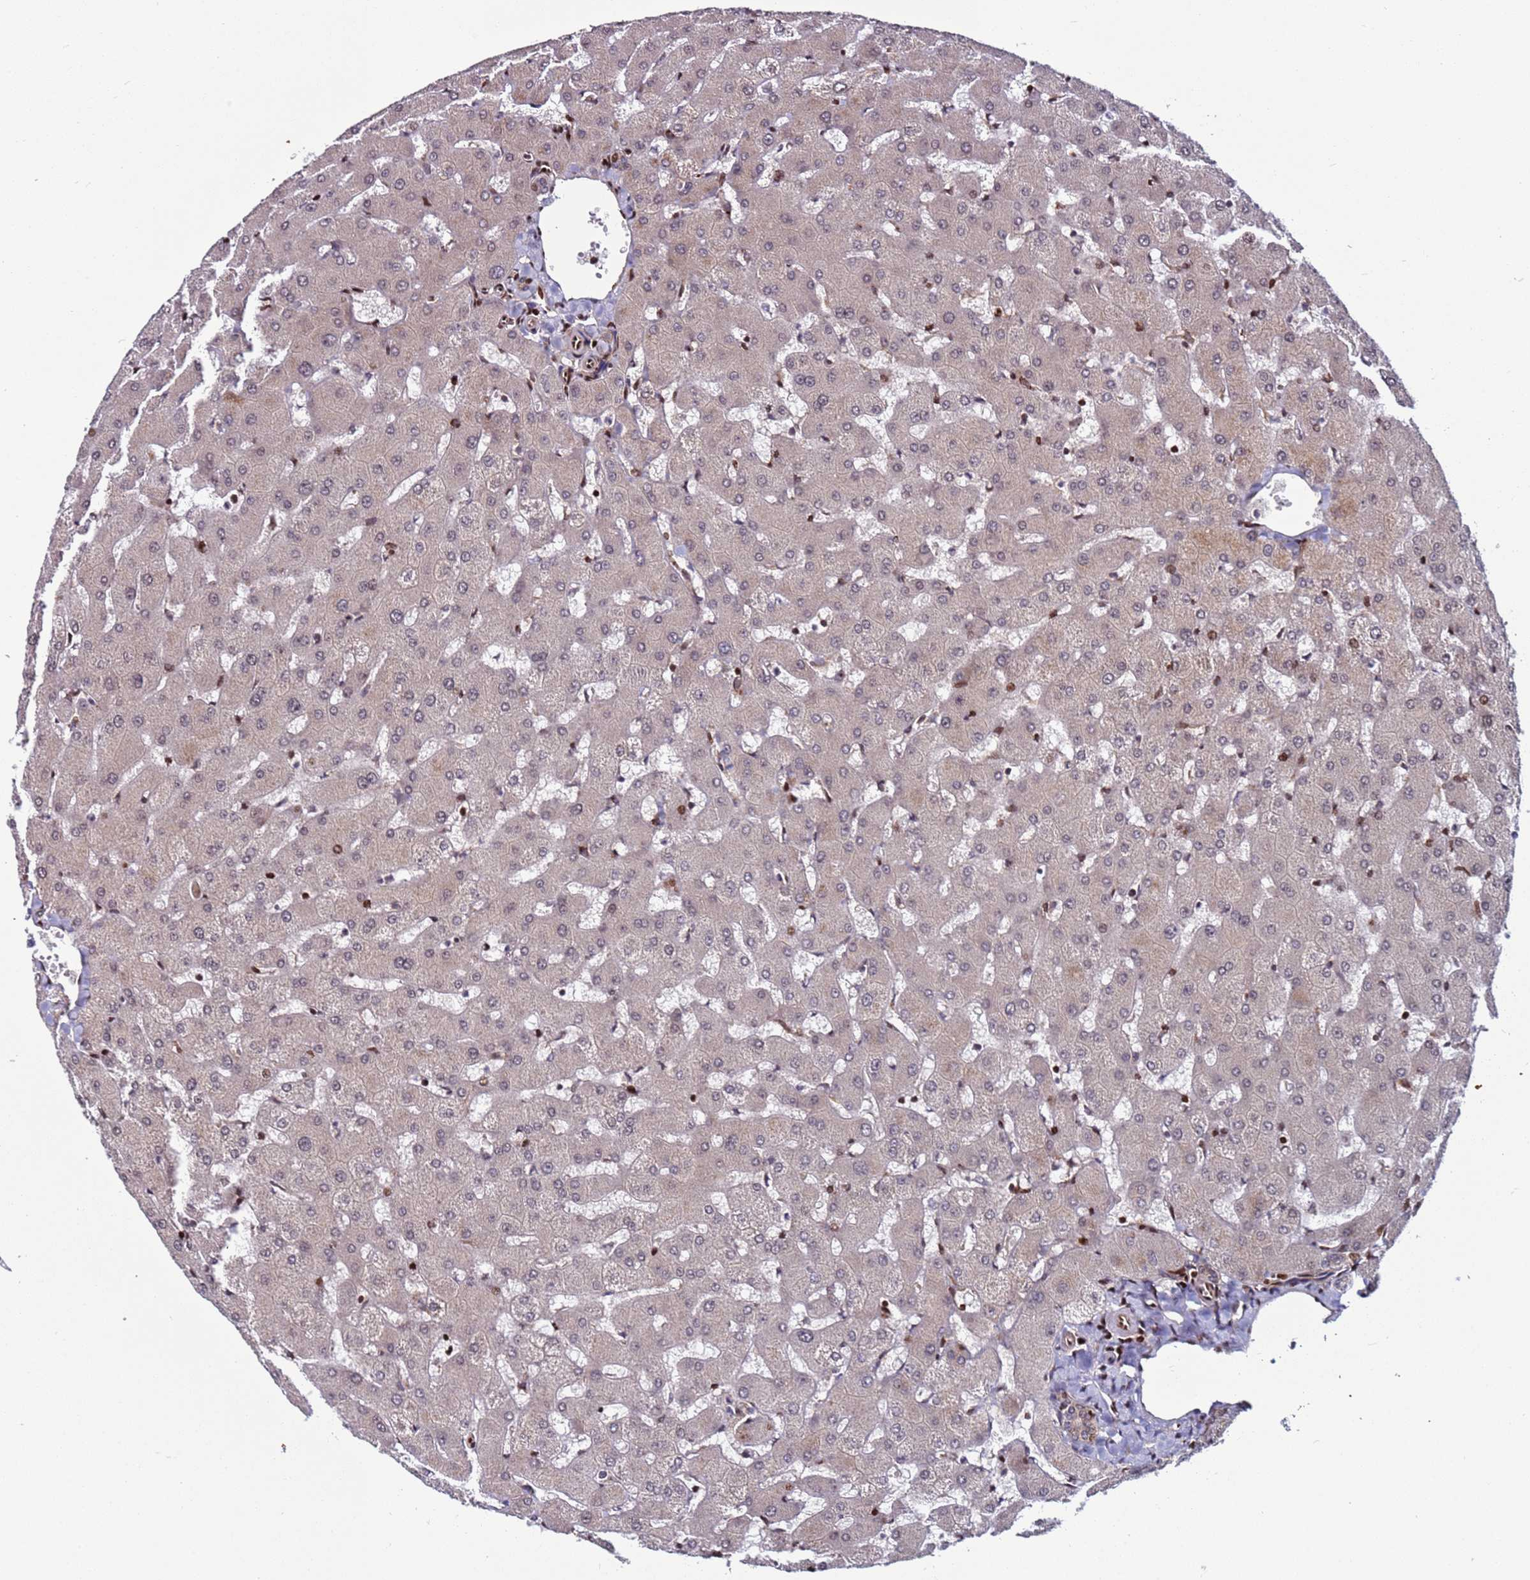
{"staining": {"intensity": "negative", "quantity": "none", "location": "none"}, "tissue": "liver", "cell_type": "Cholangiocytes", "image_type": "normal", "snomed": [{"axis": "morphology", "description": "Normal tissue, NOS"}, {"axis": "topography", "description": "Liver"}], "caption": "Immunohistochemistry (IHC) histopathology image of normal liver: liver stained with DAB (3,3'-diaminobenzidine) demonstrates no significant protein positivity in cholangiocytes.", "gene": "WBP11", "patient": {"sex": "female", "age": 63}}